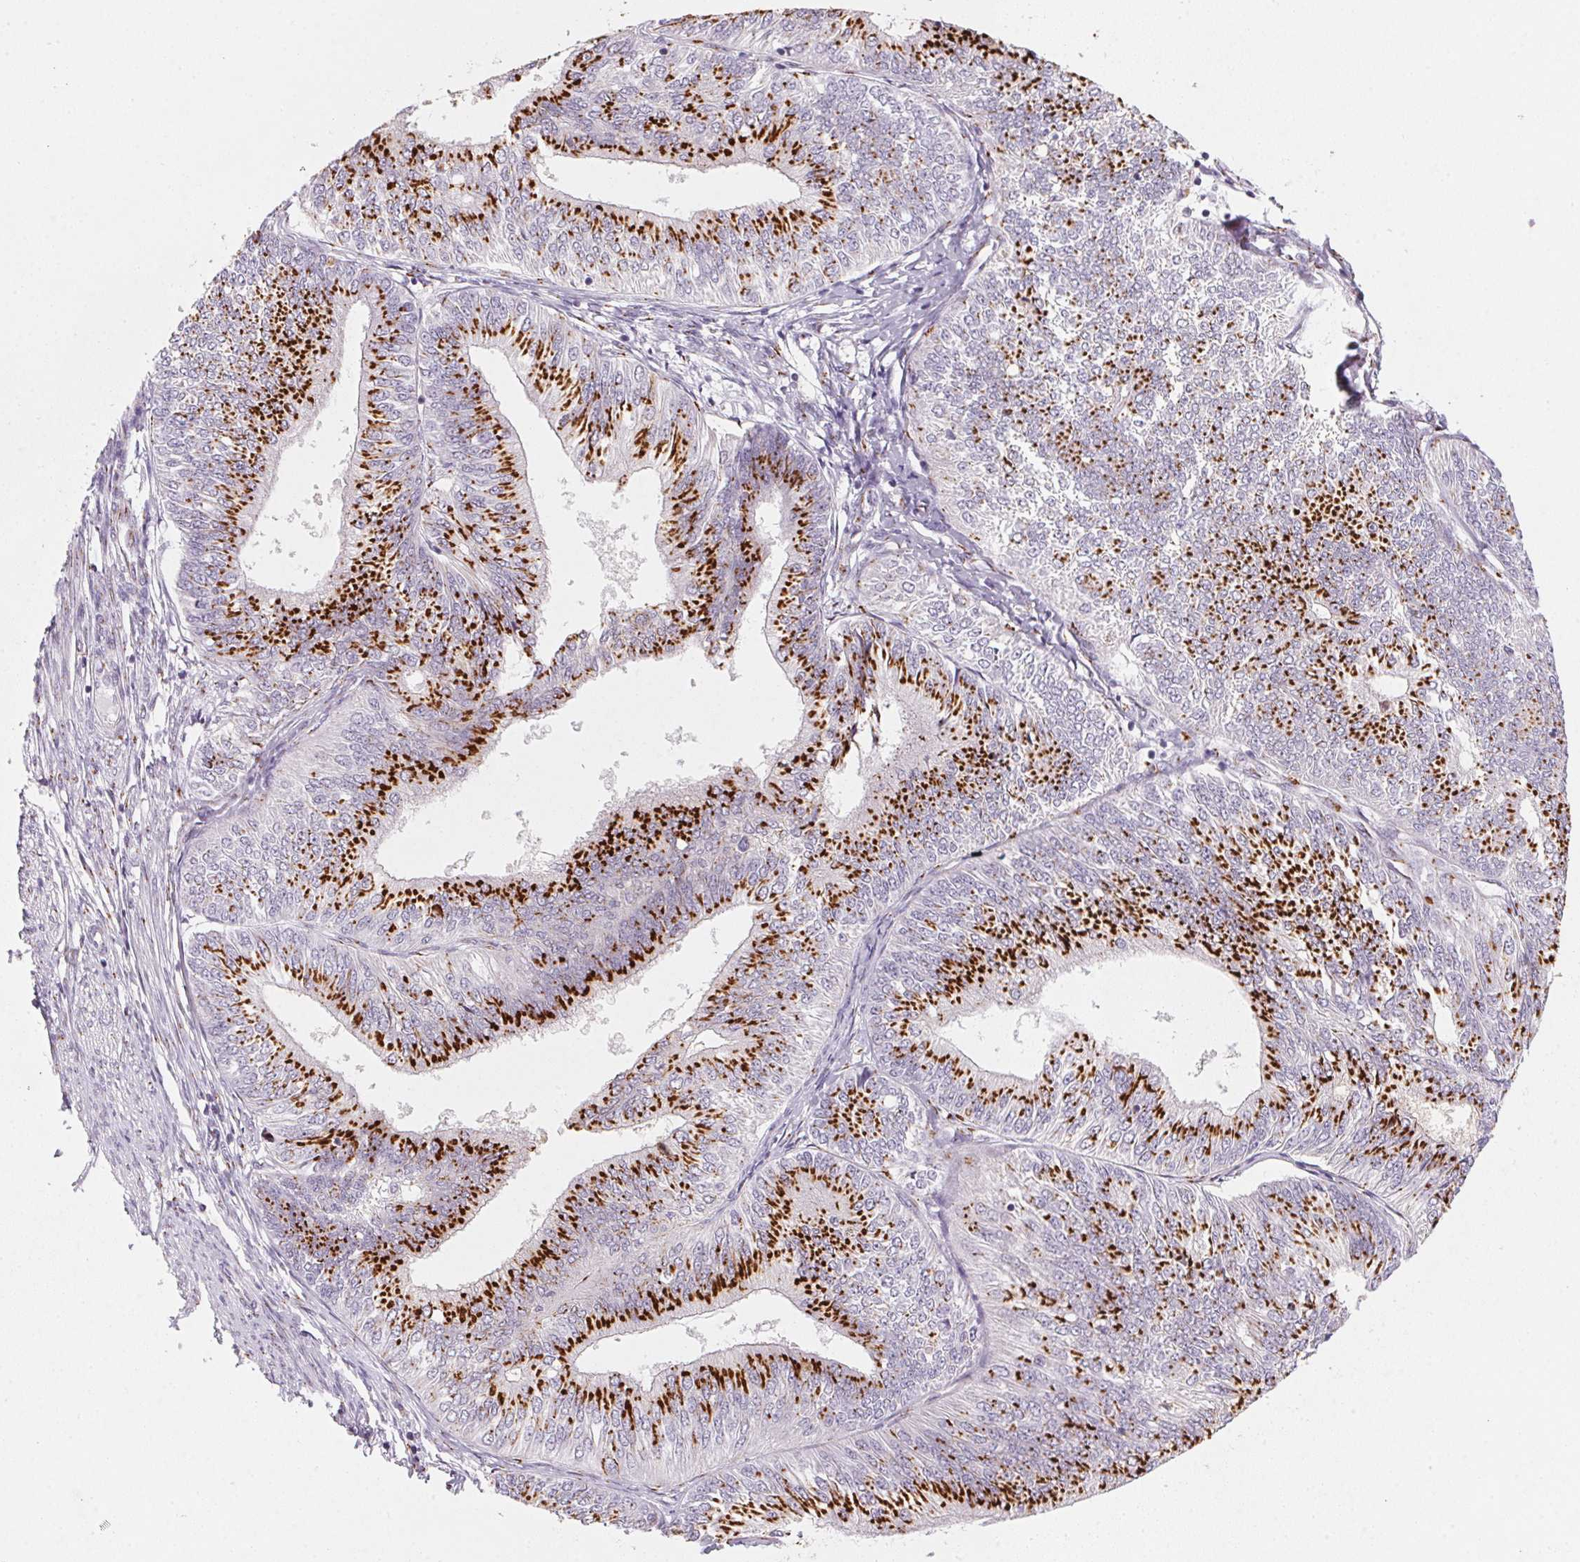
{"staining": {"intensity": "strong", "quantity": ">75%", "location": "cytoplasmic/membranous"}, "tissue": "endometrial cancer", "cell_type": "Tumor cells", "image_type": "cancer", "snomed": [{"axis": "morphology", "description": "Adenocarcinoma, NOS"}, {"axis": "topography", "description": "Endometrium"}], "caption": "Endometrial cancer tissue exhibits strong cytoplasmic/membranous expression in approximately >75% of tumor cells, visualized by immunohistochemistry.", "gene": "RAB22A", "patient": {"sex": "female", "age": 58}}